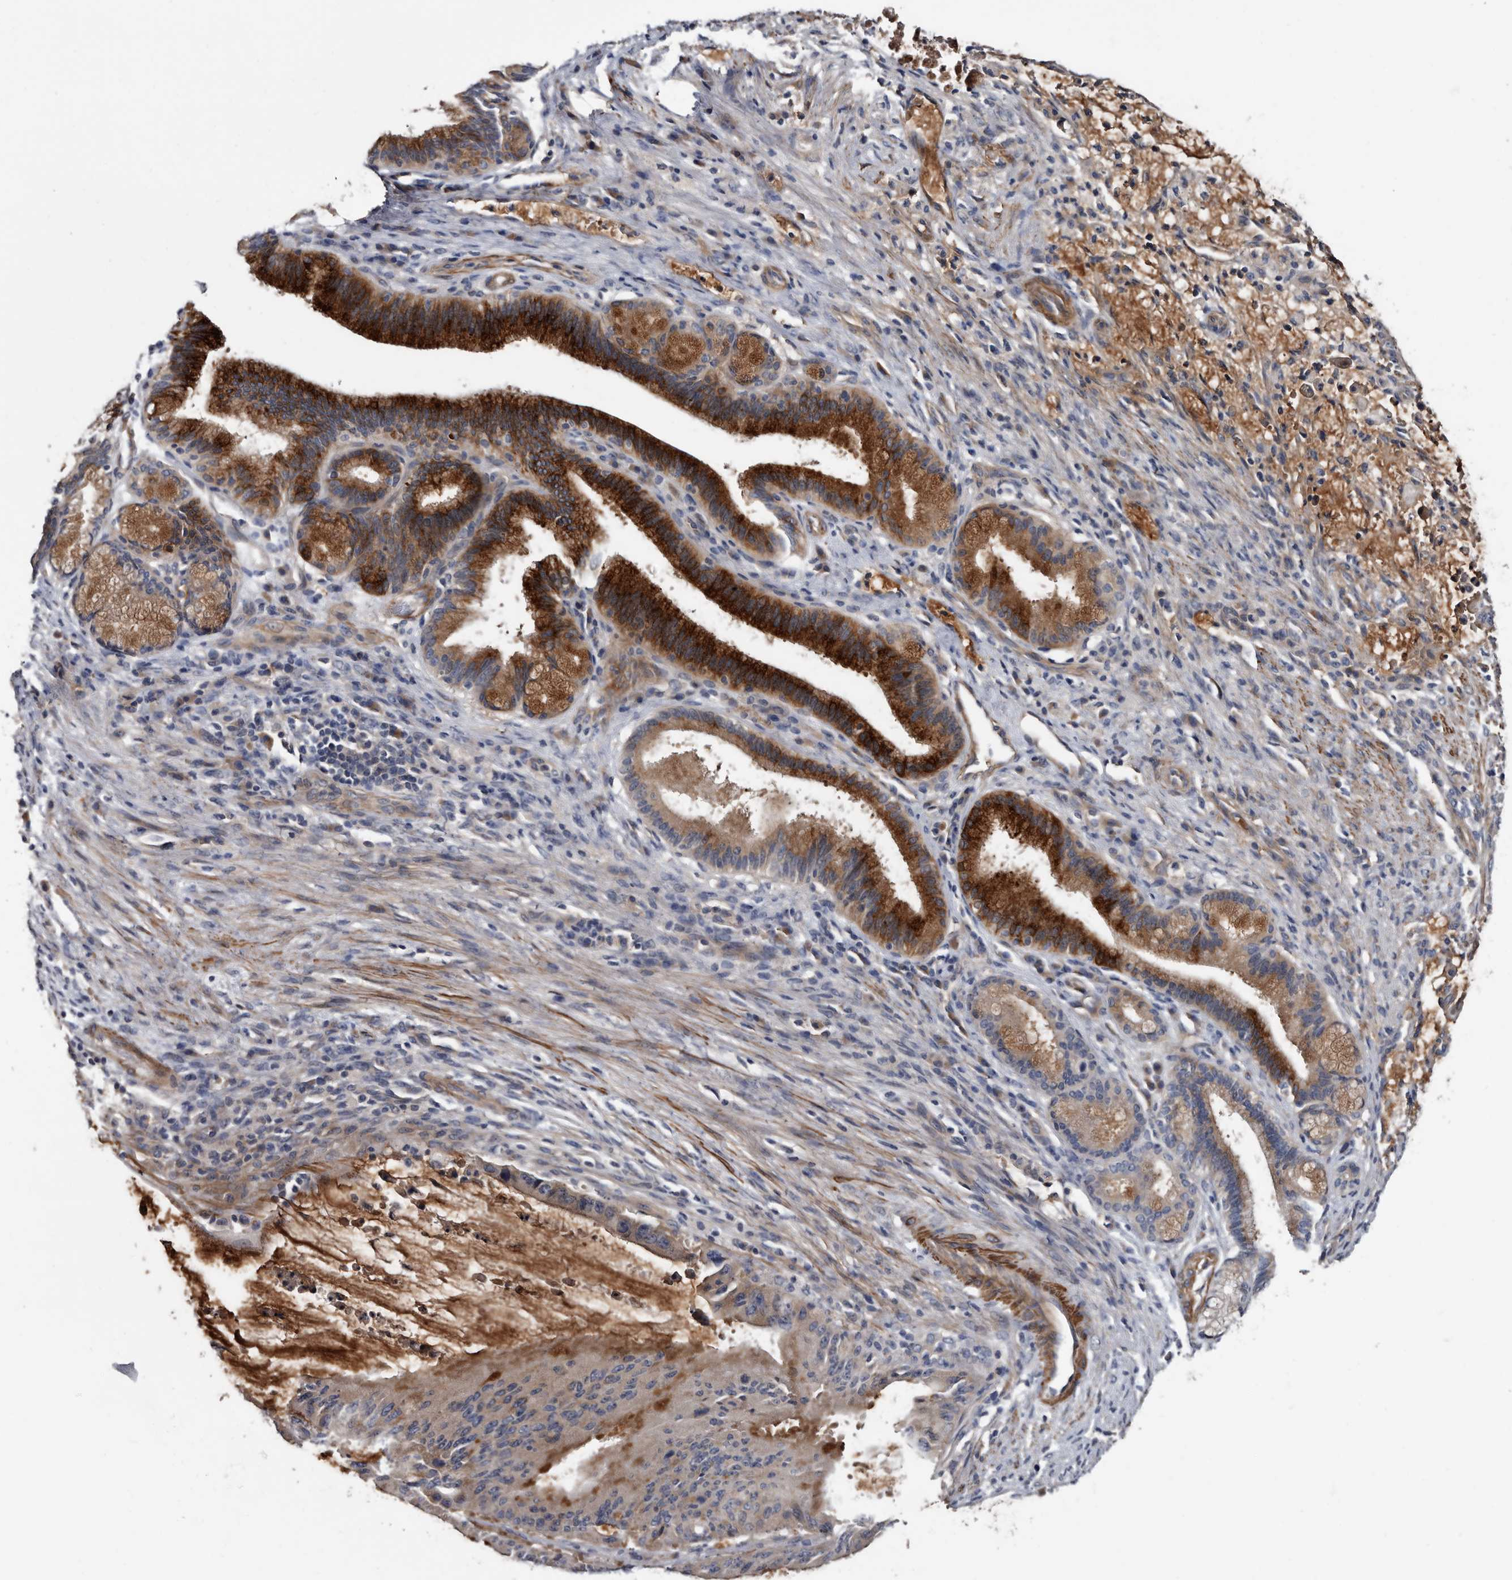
{"staining": {"intensity": "strong", "quantity": "<25%", "location": "cytoplasmic/membranous"}, "tissue": "liver cancer", "cell_type": "Tumor cells", "image_type": "cancer", "snomed": [{"axis": "morphology", "description": "Normal tissue, NOS"}, {"axis": "morphology", "description": "Cholangiocarcinoma"}, {"axis": "topography", "description": "Liver"}, {"axis": "topography", "description": "Peripheral nerve tissue"}], "caption": "An image showing strong cytoplasmic/membranous expression in approximately <25% of tumor cells in liver cancer, as visualized by brown immunohistochemical staining.", "gene": "IARS1", "patient": {"sex": "female", "age": 73}}